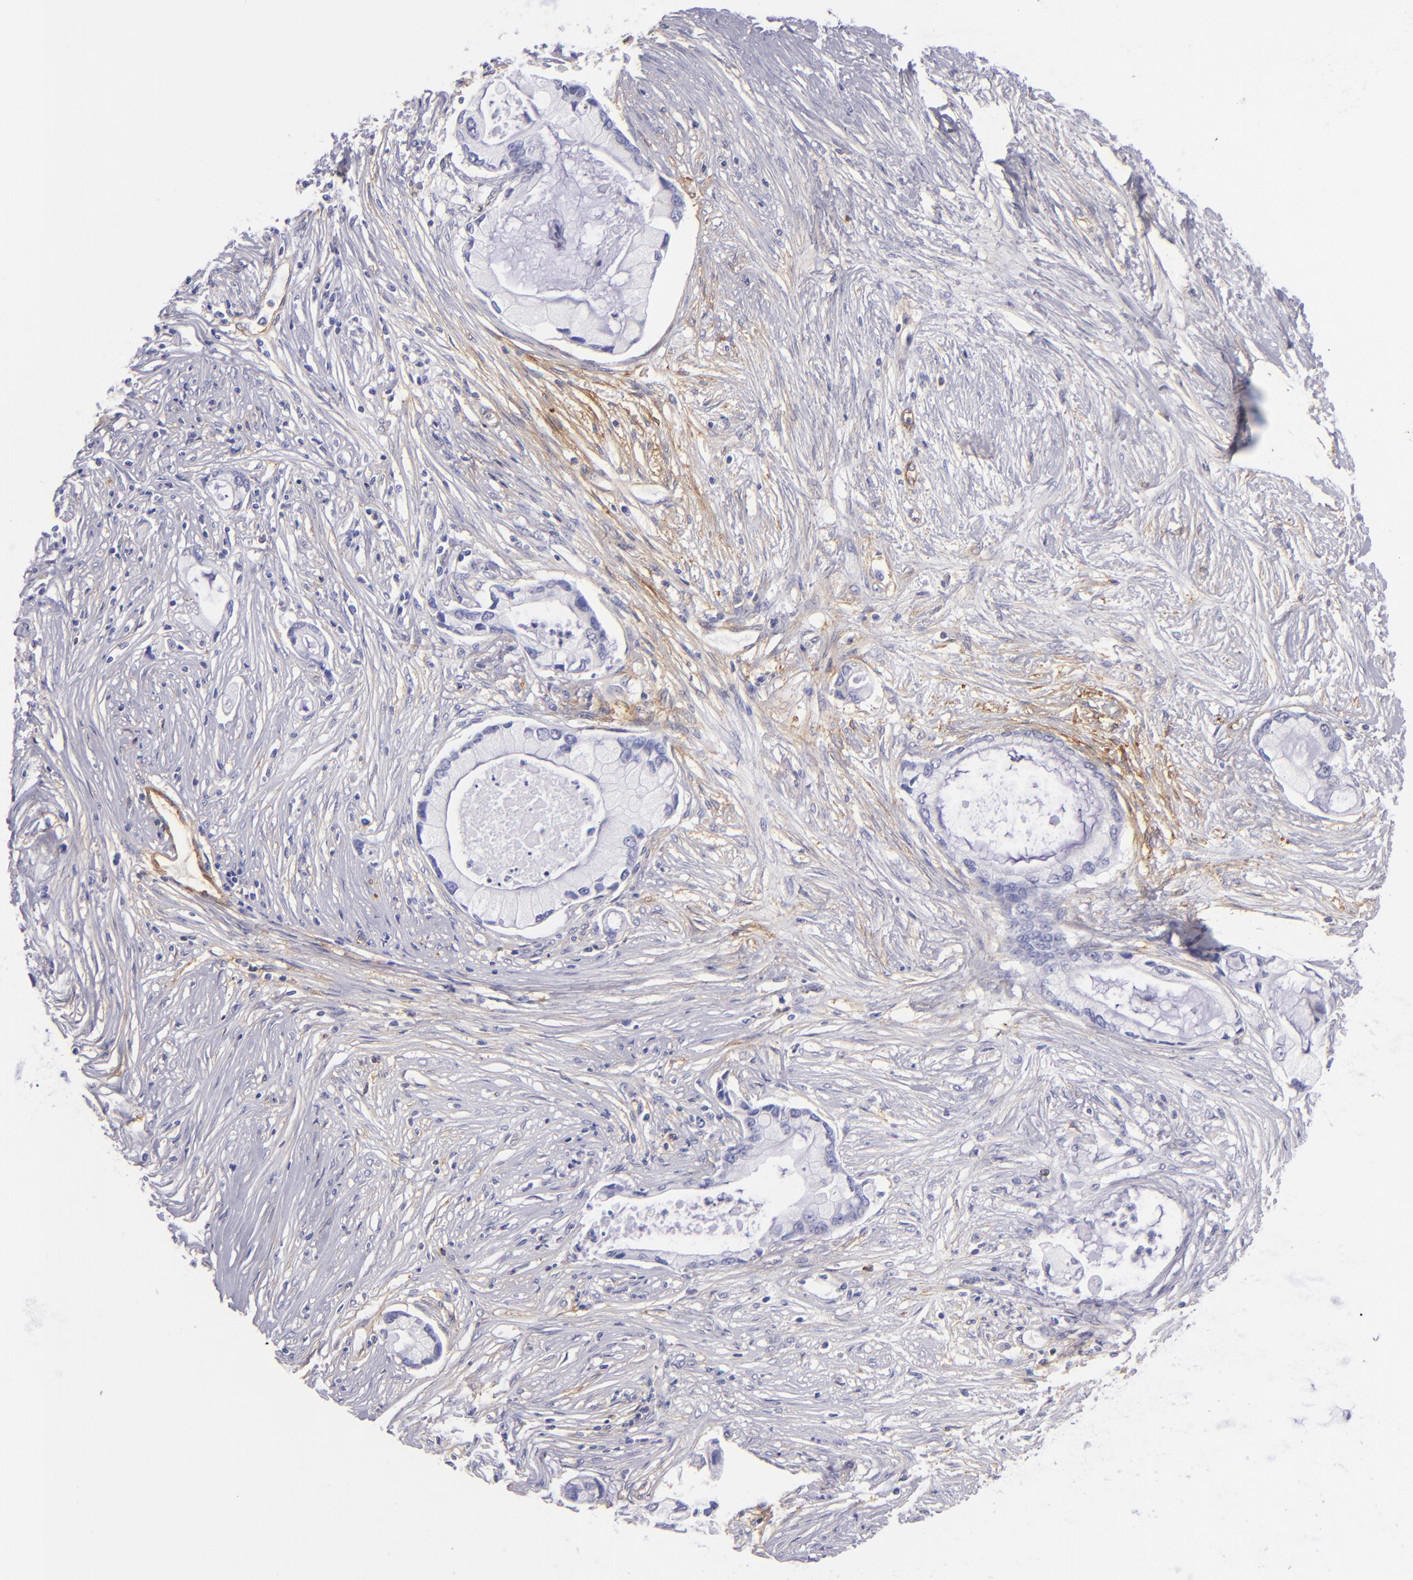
{"staining": {"intensity": "negative", "quantity": "none", "location": "none"}, "tissue": "pancreatic cancer", "cell_type": "Tumor cells", "image_type": "cancer", "snomed": [{"axis": "morphology", "description": "Adenocarcinoma, NOS"}, {"axis": "topography", "description": "Pancreas"}], "caption": "Human pancreatic cancer stained for a protein using immunohistochemistry (IHC) reveals no positivity in tumor cells.", "gene": "ENTPD1", "patient": {"sex": "female", "age": 59}}